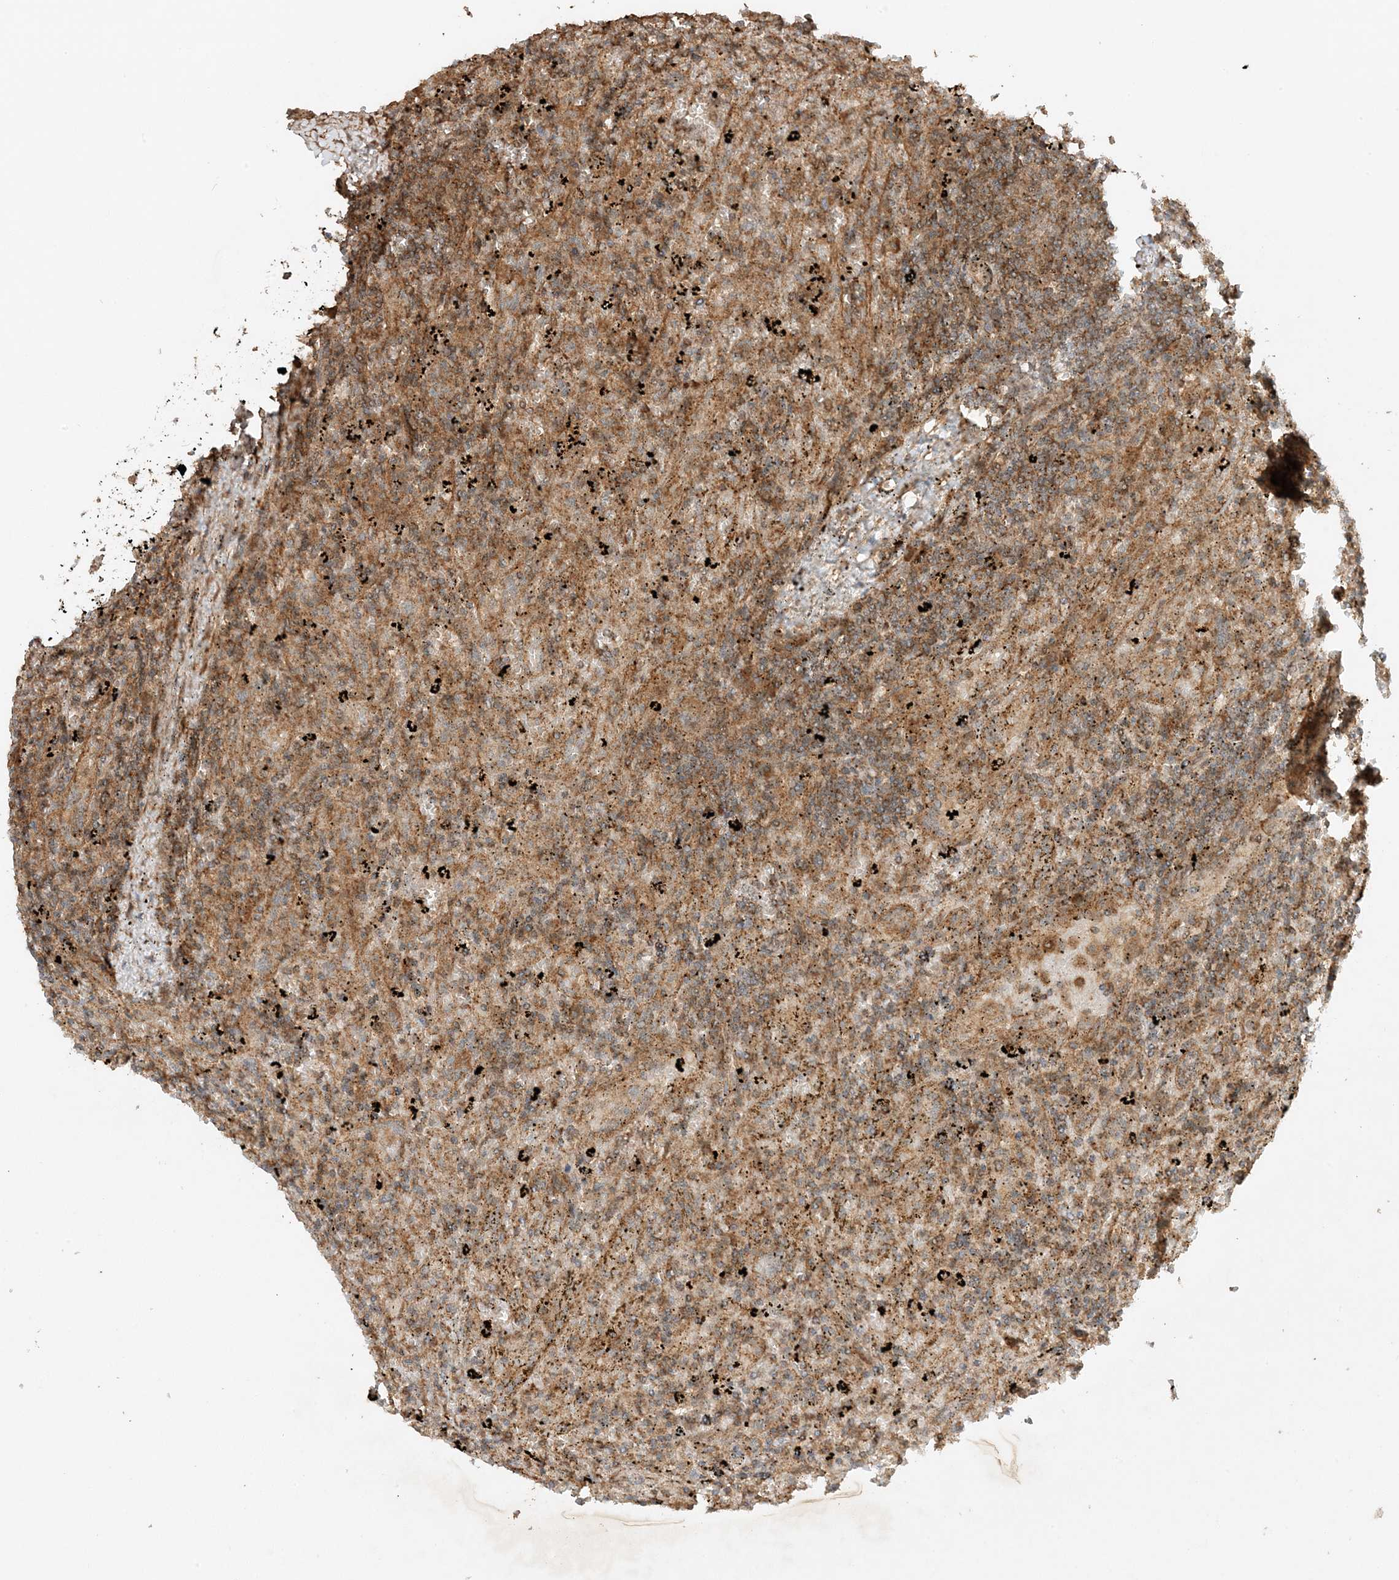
{"staining": {"intensity": "weak", "quantity": "25%-75%", "location": "cytoplasmic/membranous"}, "tissue": "lymphoma", "cell_type": "Tumor cells", "image_type": "cancer", "snomed": [{"axis": "morphology", "description": "Malignant lymphoma, non-Hodgkin's type, Low grade"}, {"axis": "topography", "description": "Spleen"}], "caption": "Immunohistochemical staining of human lymphoma shows low levels of weak cytoplasmic/membranous protein expression in approximately 25%-75% of tumor cells. (IHC, brightfield microscopy, high magnification).", "gene": "XRN1", "patient": {"sex": "male", "age": 76}}